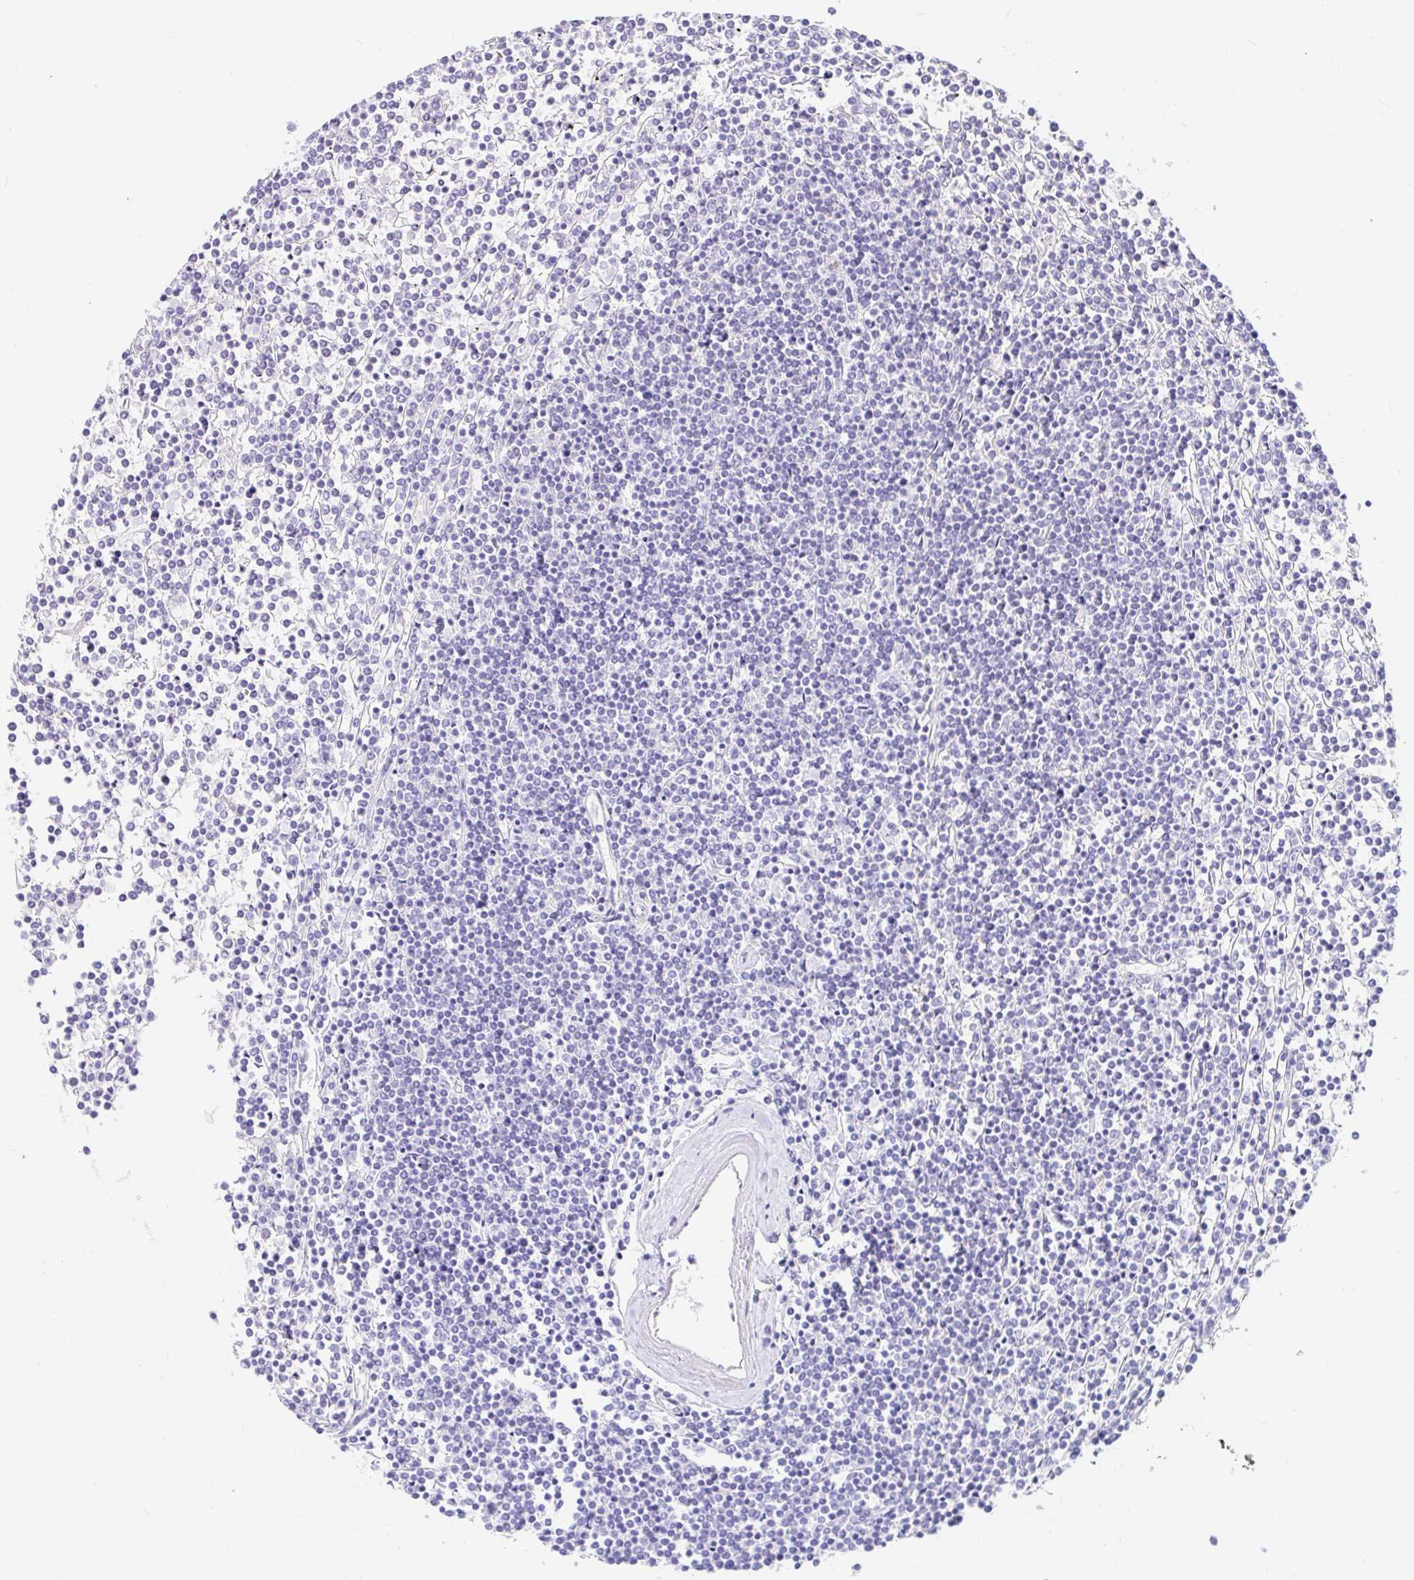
{"staining": {"intensity": "negative", "quantity": "none", "location": "none"}, "tissue": "lymphoma", "cell_type": "Tumor cells", "image_type": "cancer", "snomed": [{"axis": "morphology", "description": "Malignant lymphoma, non-Hodgkin's type, Low grade"}, {"axis": "topography", "description": "Spleen"}], "caption": "Tumor cells are negative for protein expression in human lymphoma.", "gene": "PPP1R1B", "patient": {"sex": "female", "age": 19}}